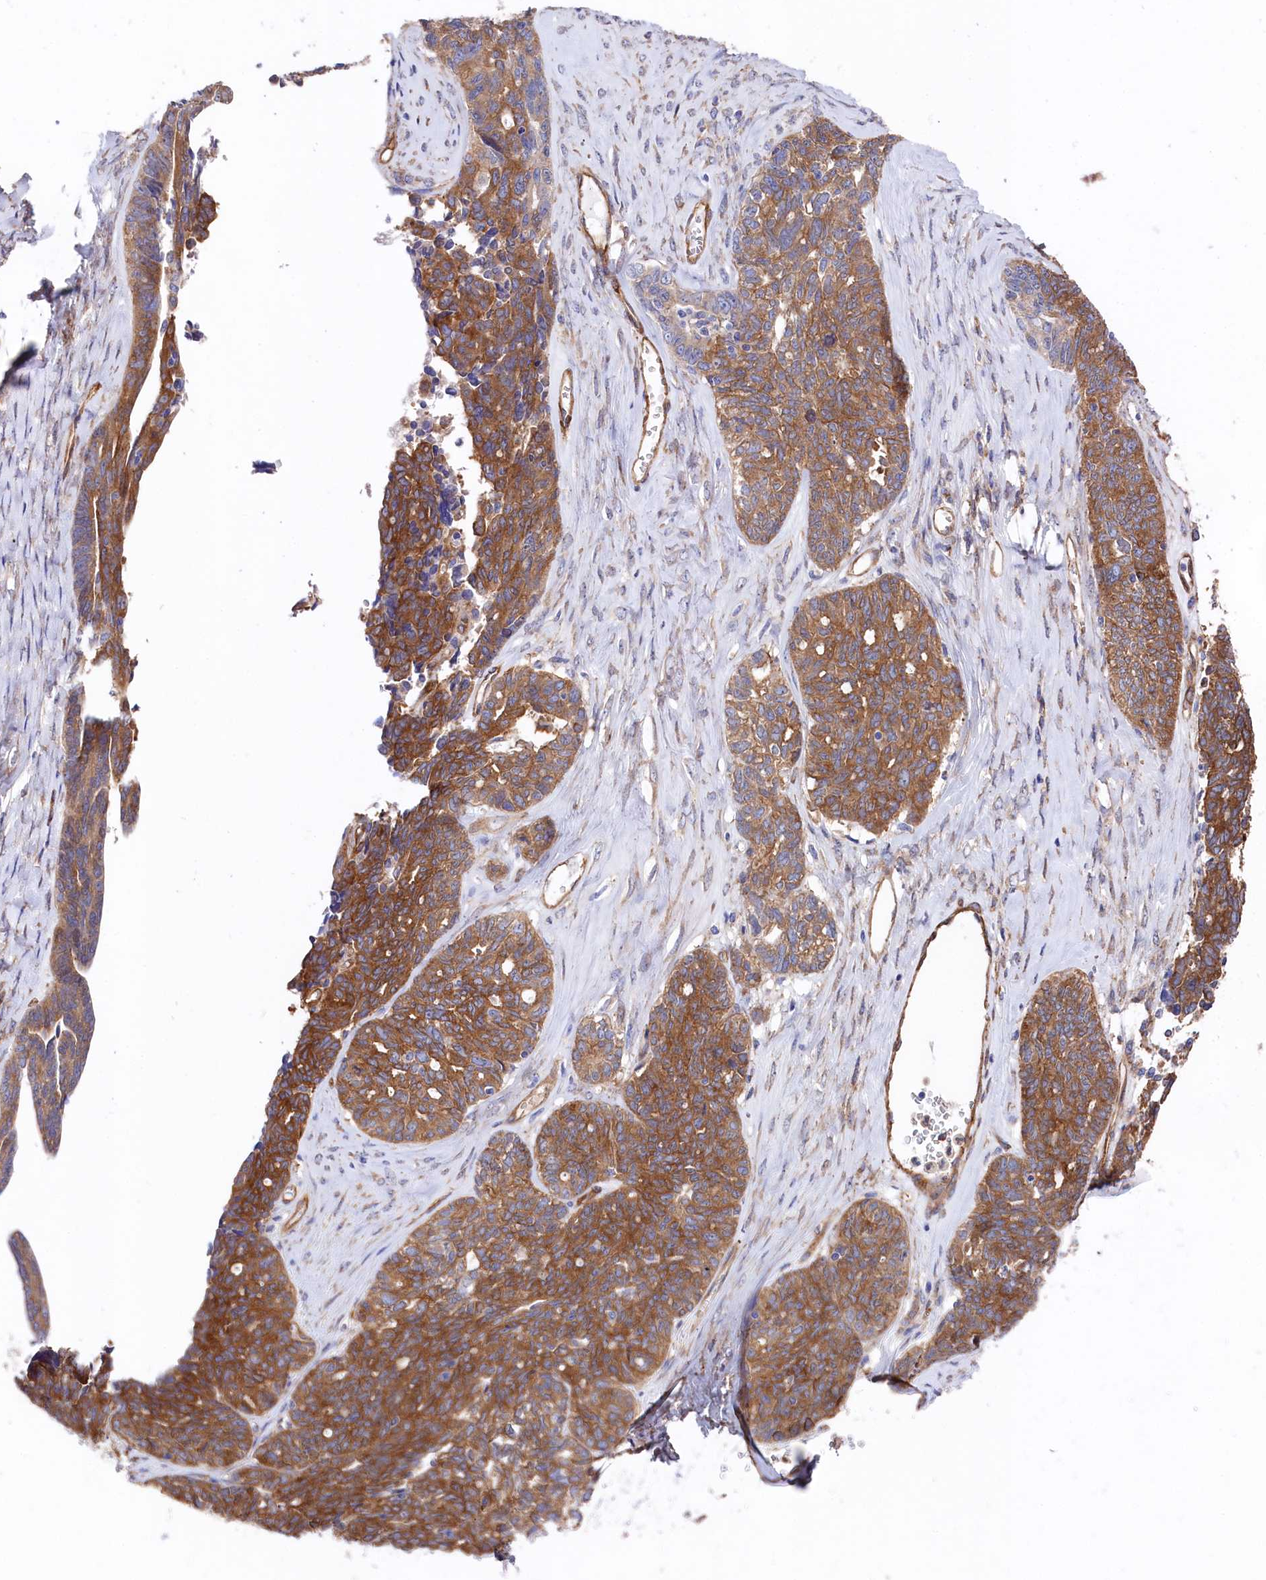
{"staining": {"intensity": "moderate", "quantity": ">75%", "location": "cytoplasmic/membranous"}, "tissue": "ovarian cancer", "cell_type": "Tumor cells", "image_type": "cancer", "snomed": [{"axis": "morphology", "description": "Cystadenocarcinoma, serous, NOS"}, {"axis": "topography", "description": "Ovary"}], "caption": "Immunohistochemical staining of ovarian cancer (serous cystadenocarcinoma) demonstrates moderate cytoplasmic/membranous protein positivity in about >75% of tumor cells.", "gene": "TNKS1BP1", "patient": {"sex": "female", "age": 79}}